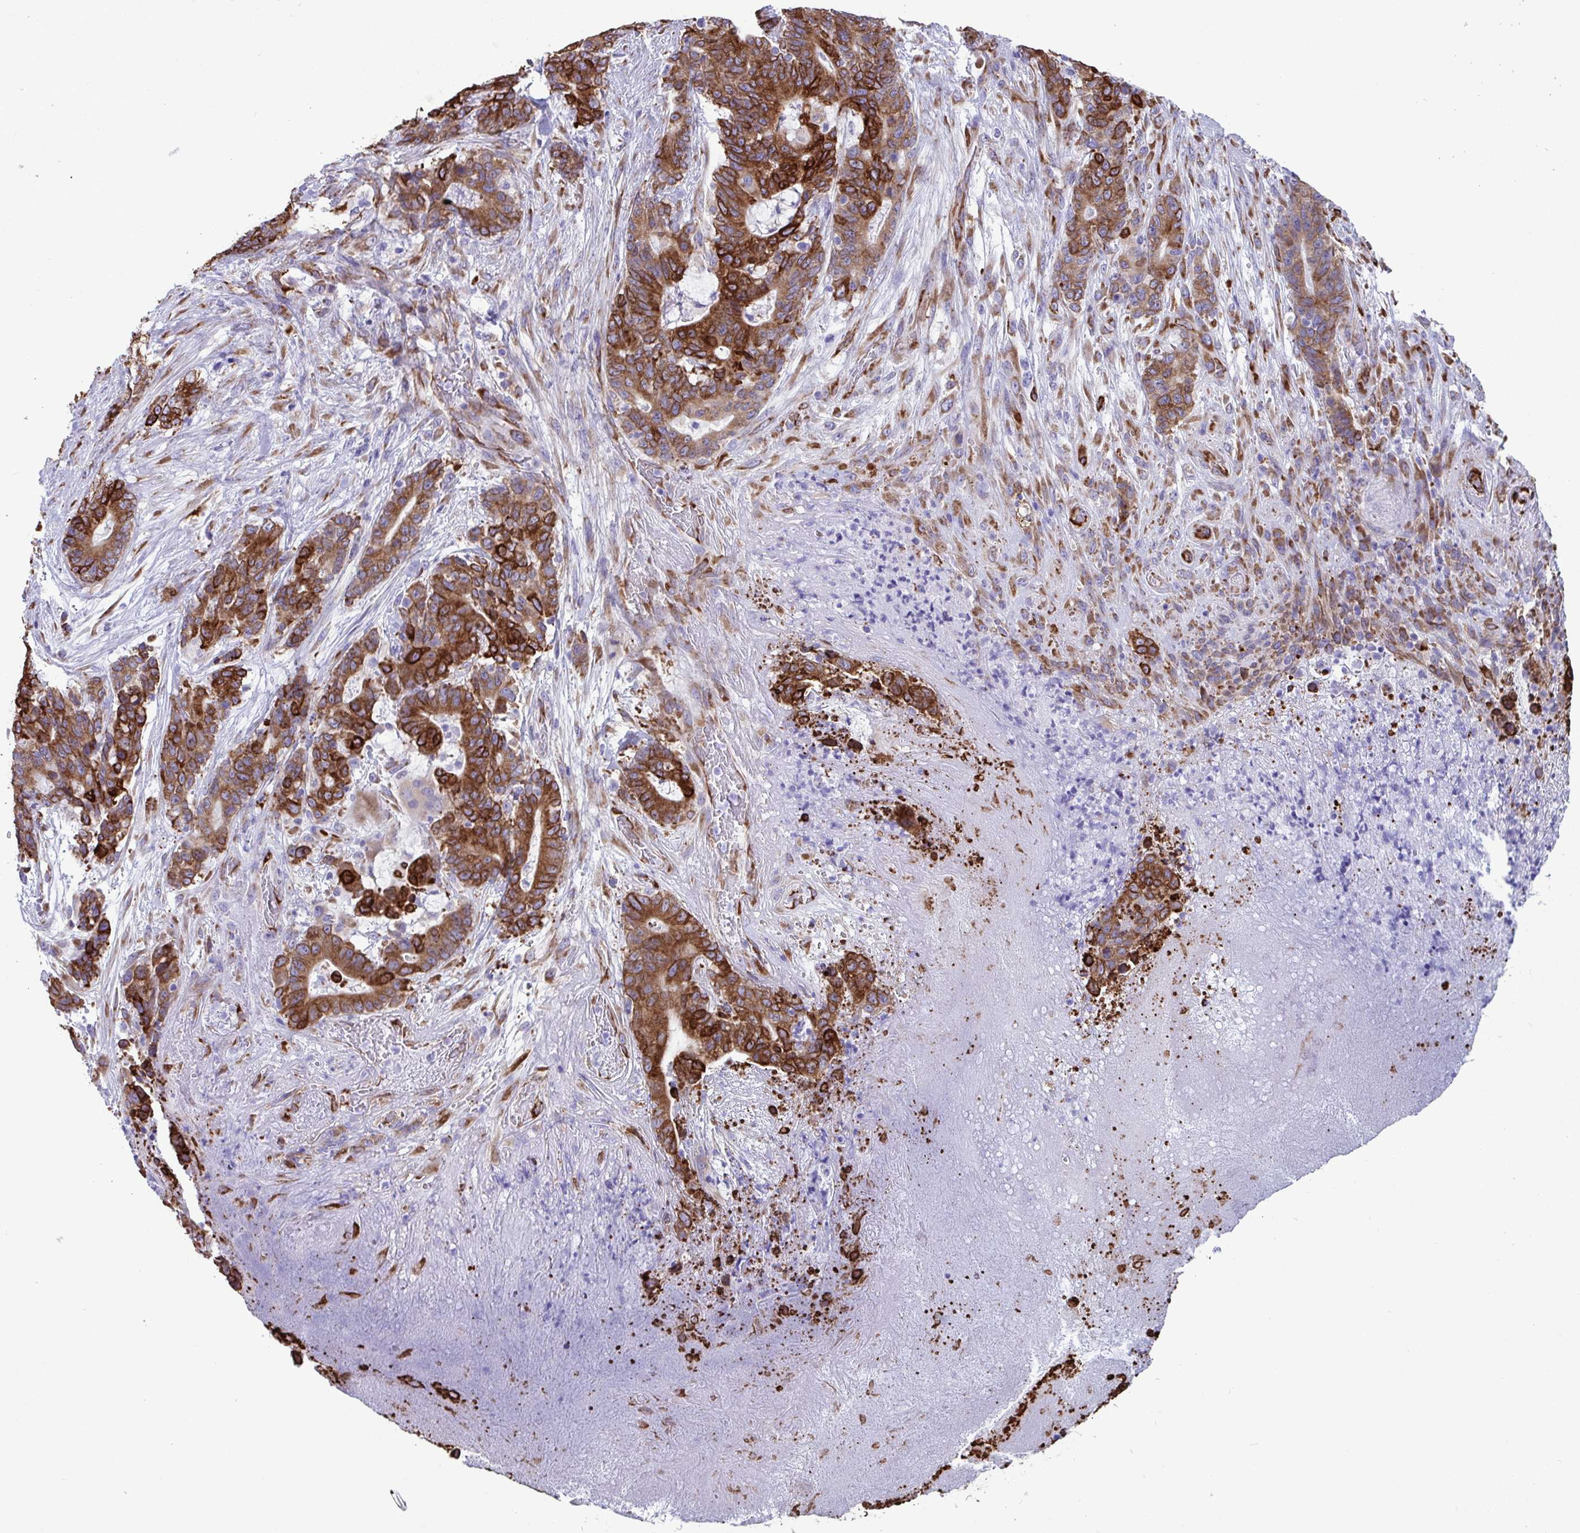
{"staining": {"intensity": "strong", "quantity": ">75%", "location": "cytoplasmic/membranous"}, "tissue": "stomach cancer", "cell_type": "Tumor cells", "image_type": "cancer", "snomed": [{"axis": "morphology", "description": "Normal tissue, NOS"}, {"axis": "morphology", "description": "Adenocarcinoma, NOS"}, {"axis": "topography", "description": "Stomach"}], "caption": "Tumor cells exhibit high levels of strong cytoplasmic/membranous positivity in approximately >75% of cells in stomach cancer.", "gene": "ASPH", "patient": {"sex": "female", "age": 64}}